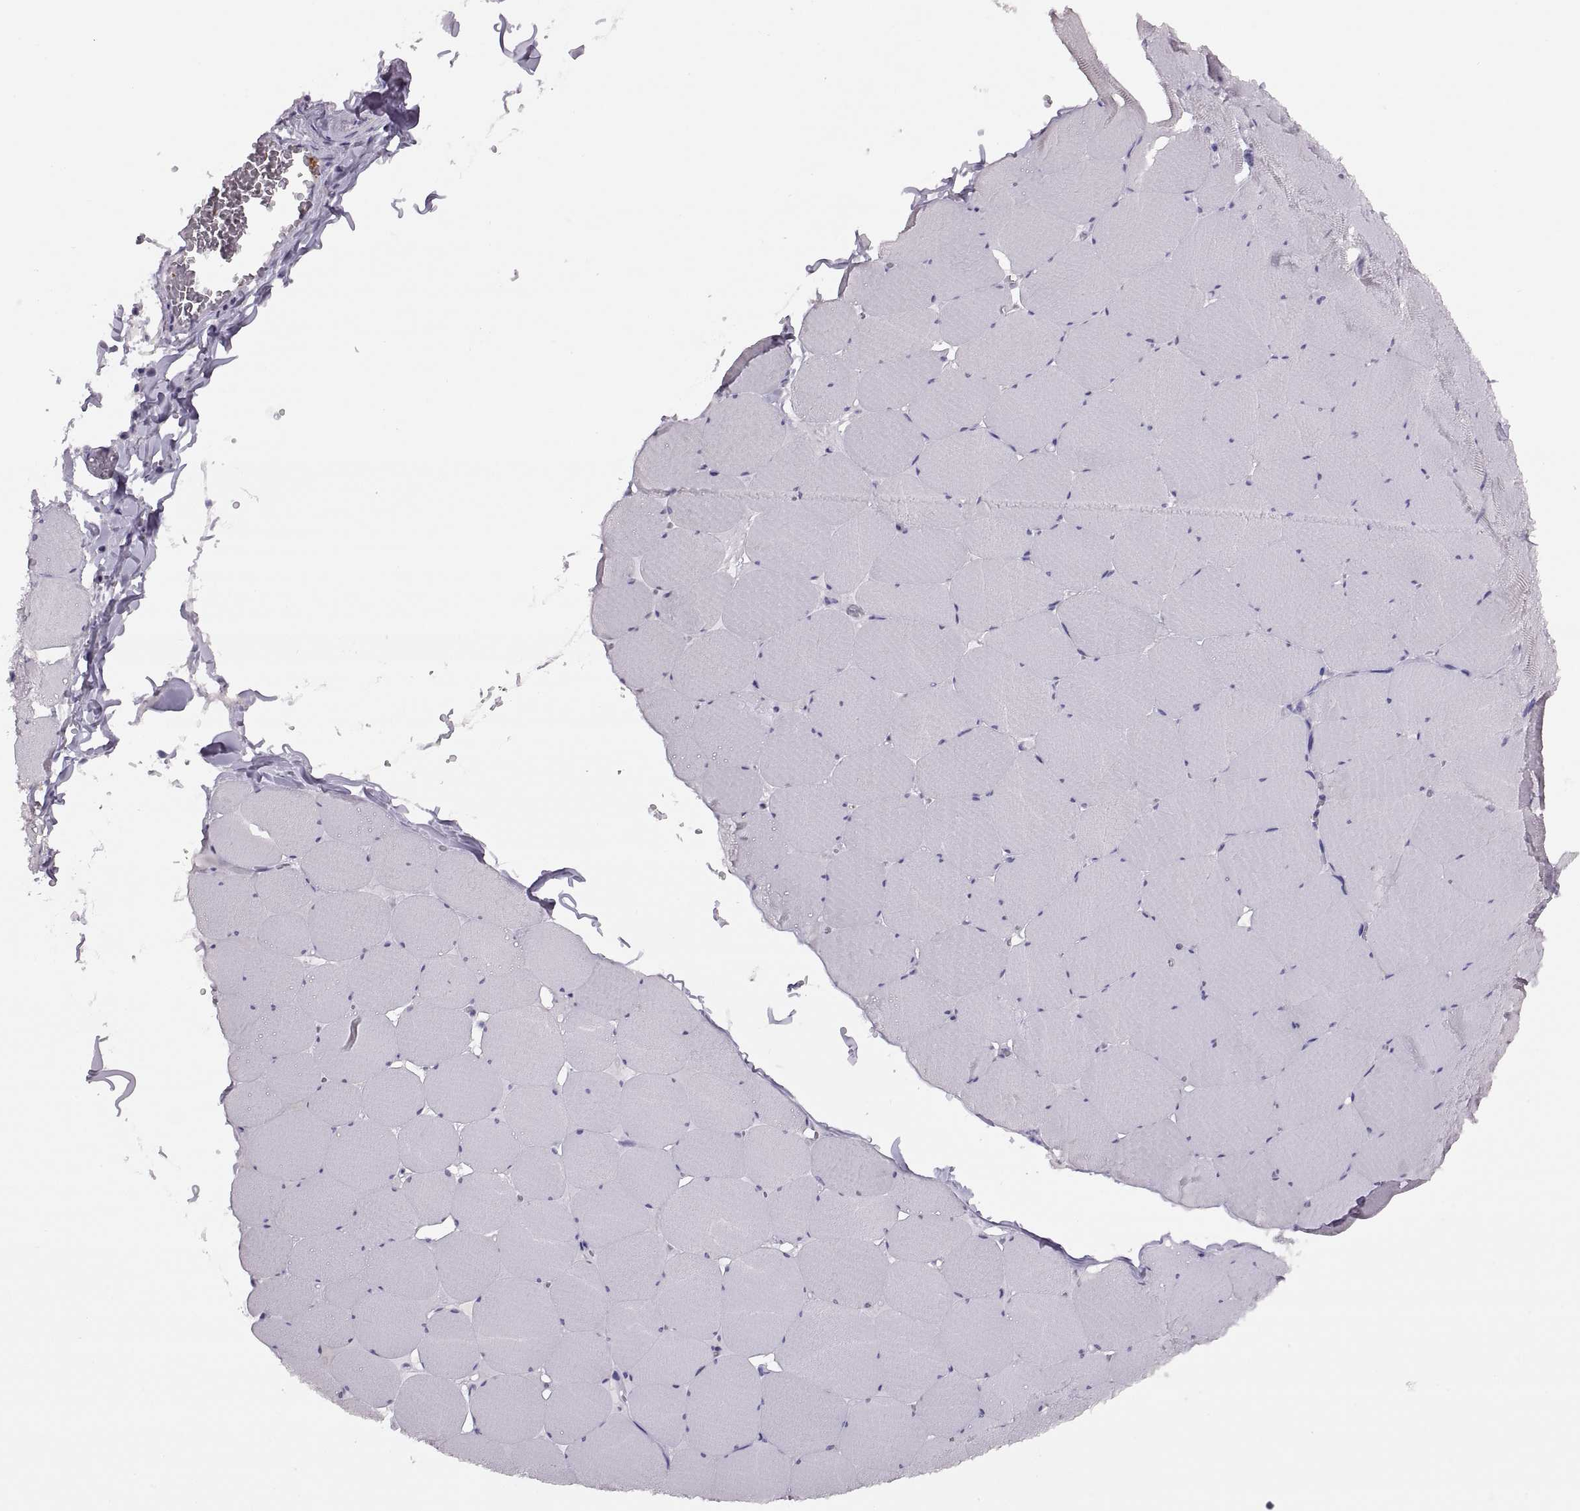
{"staining": {"intensity": "negative", "quantity": "none", "location": "none"}, "tissue": "skeletal muscle", "cell_type": "Myocytes", "image_type": "normal", "snomed": [{"axis": "morphology", "description": "Normal tissue, NOS"}, {"axis": "morphology", "description": "Malignant melanoma, Metastatic site"}, {"axis": "topography", "description": "Skeletal muscle"}], "caption": "The IHC micrograph has no significant positivity in myocytes of skeletal muscle. The staining is performed using DAB brown chromogen with nuclei counter-stained in using hematoxylin.", "gene": "TTC21A", "patient": {"sex": "male", "age": 50}}